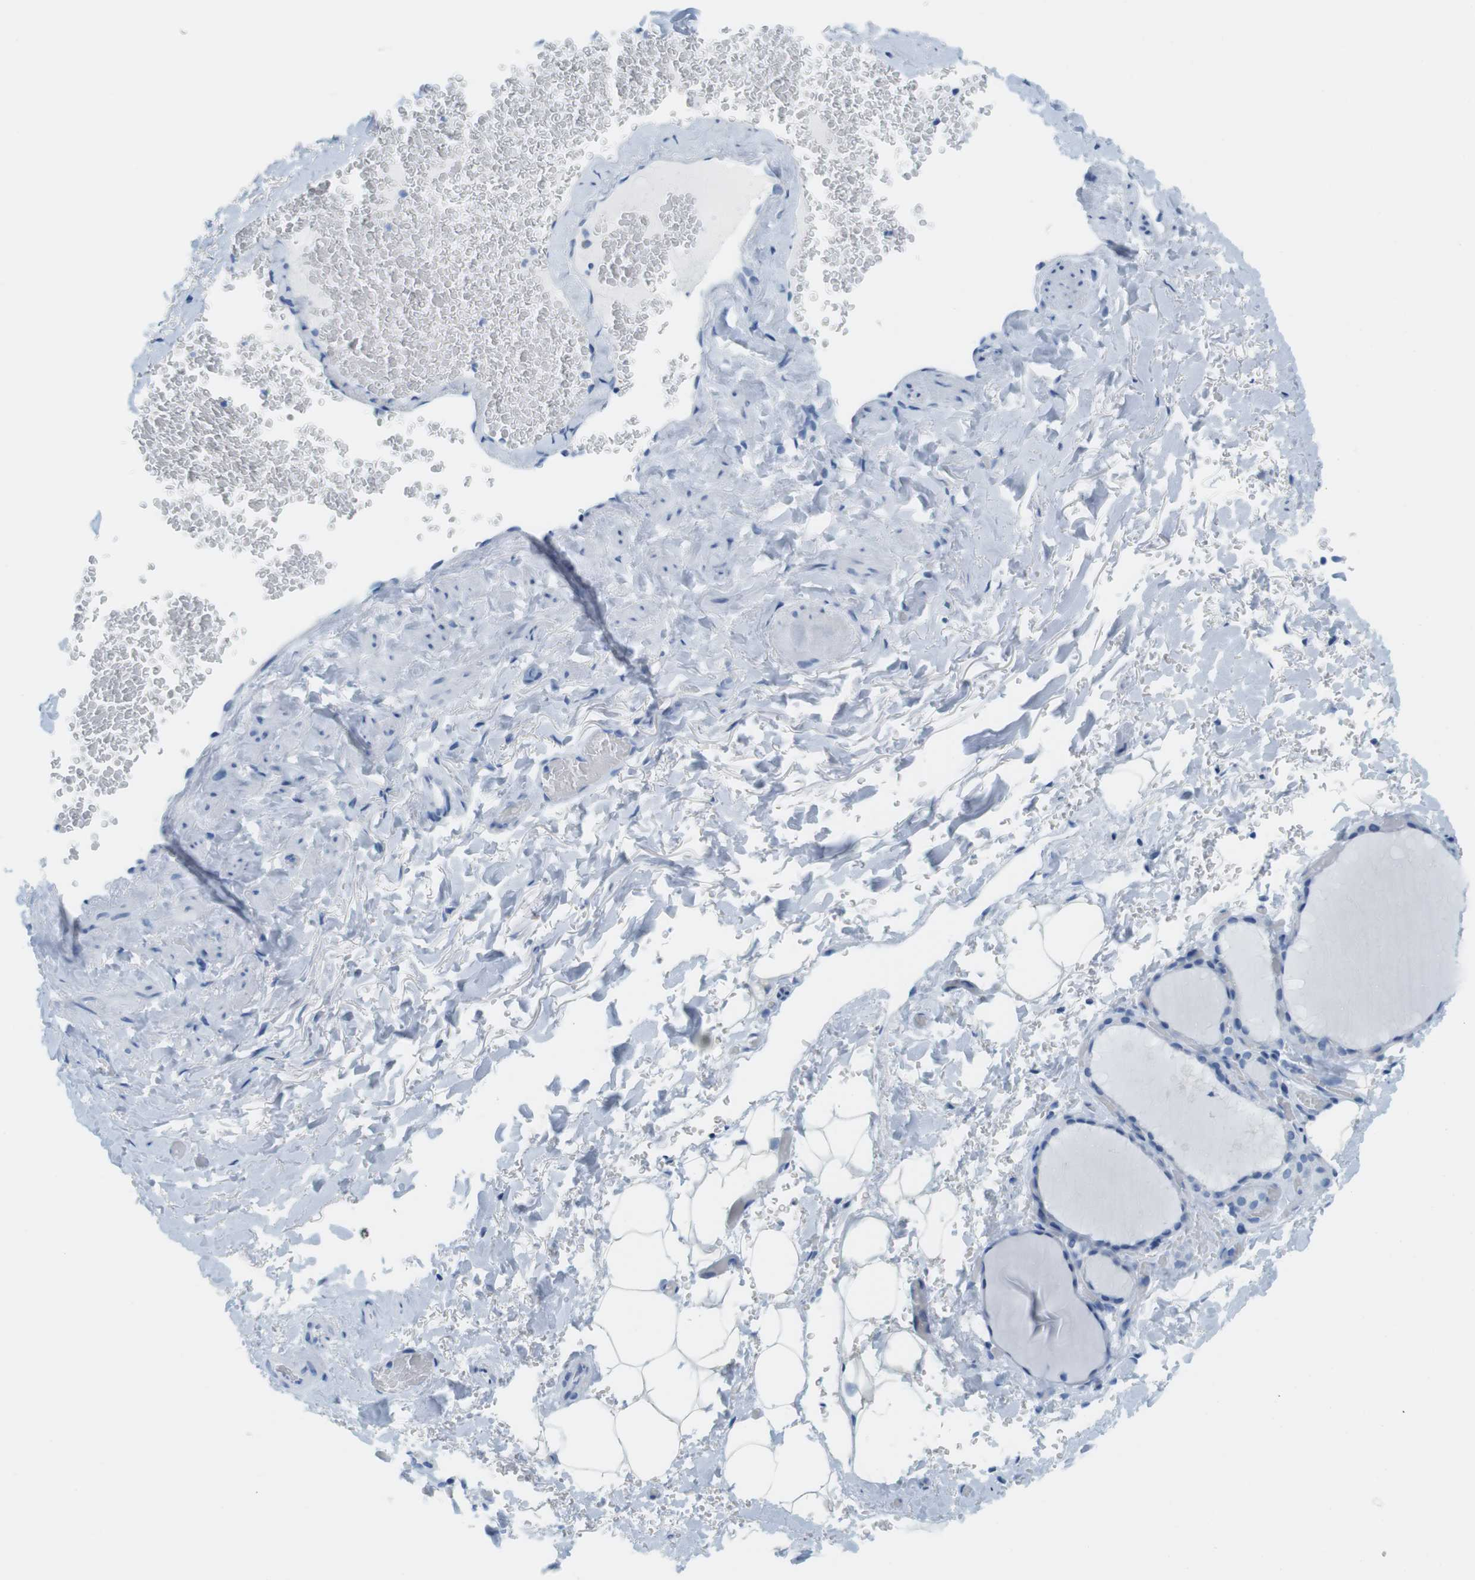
{"staining": {"intensity": "negative", "quantity": "none", "location": "none"}, "tissue": "thyroid gland", "cell_type": "Glandular cells", "image_type": "normal", "snomed": [{"axis": "morphology", "description": "Normal tissue, NOS"}, {"axis": "topography", "description": "Thyroid gland"}], "caption": "Immunohistochemistry micrograph of unremarkable thyroid gland: human thyroid gland stained with DAB (3,3'-diaminobenzidine) reveals no significant protein staining in glandular cells.", "gene": "TNNT2", "patient": {"sex": "male", "age": 61}}